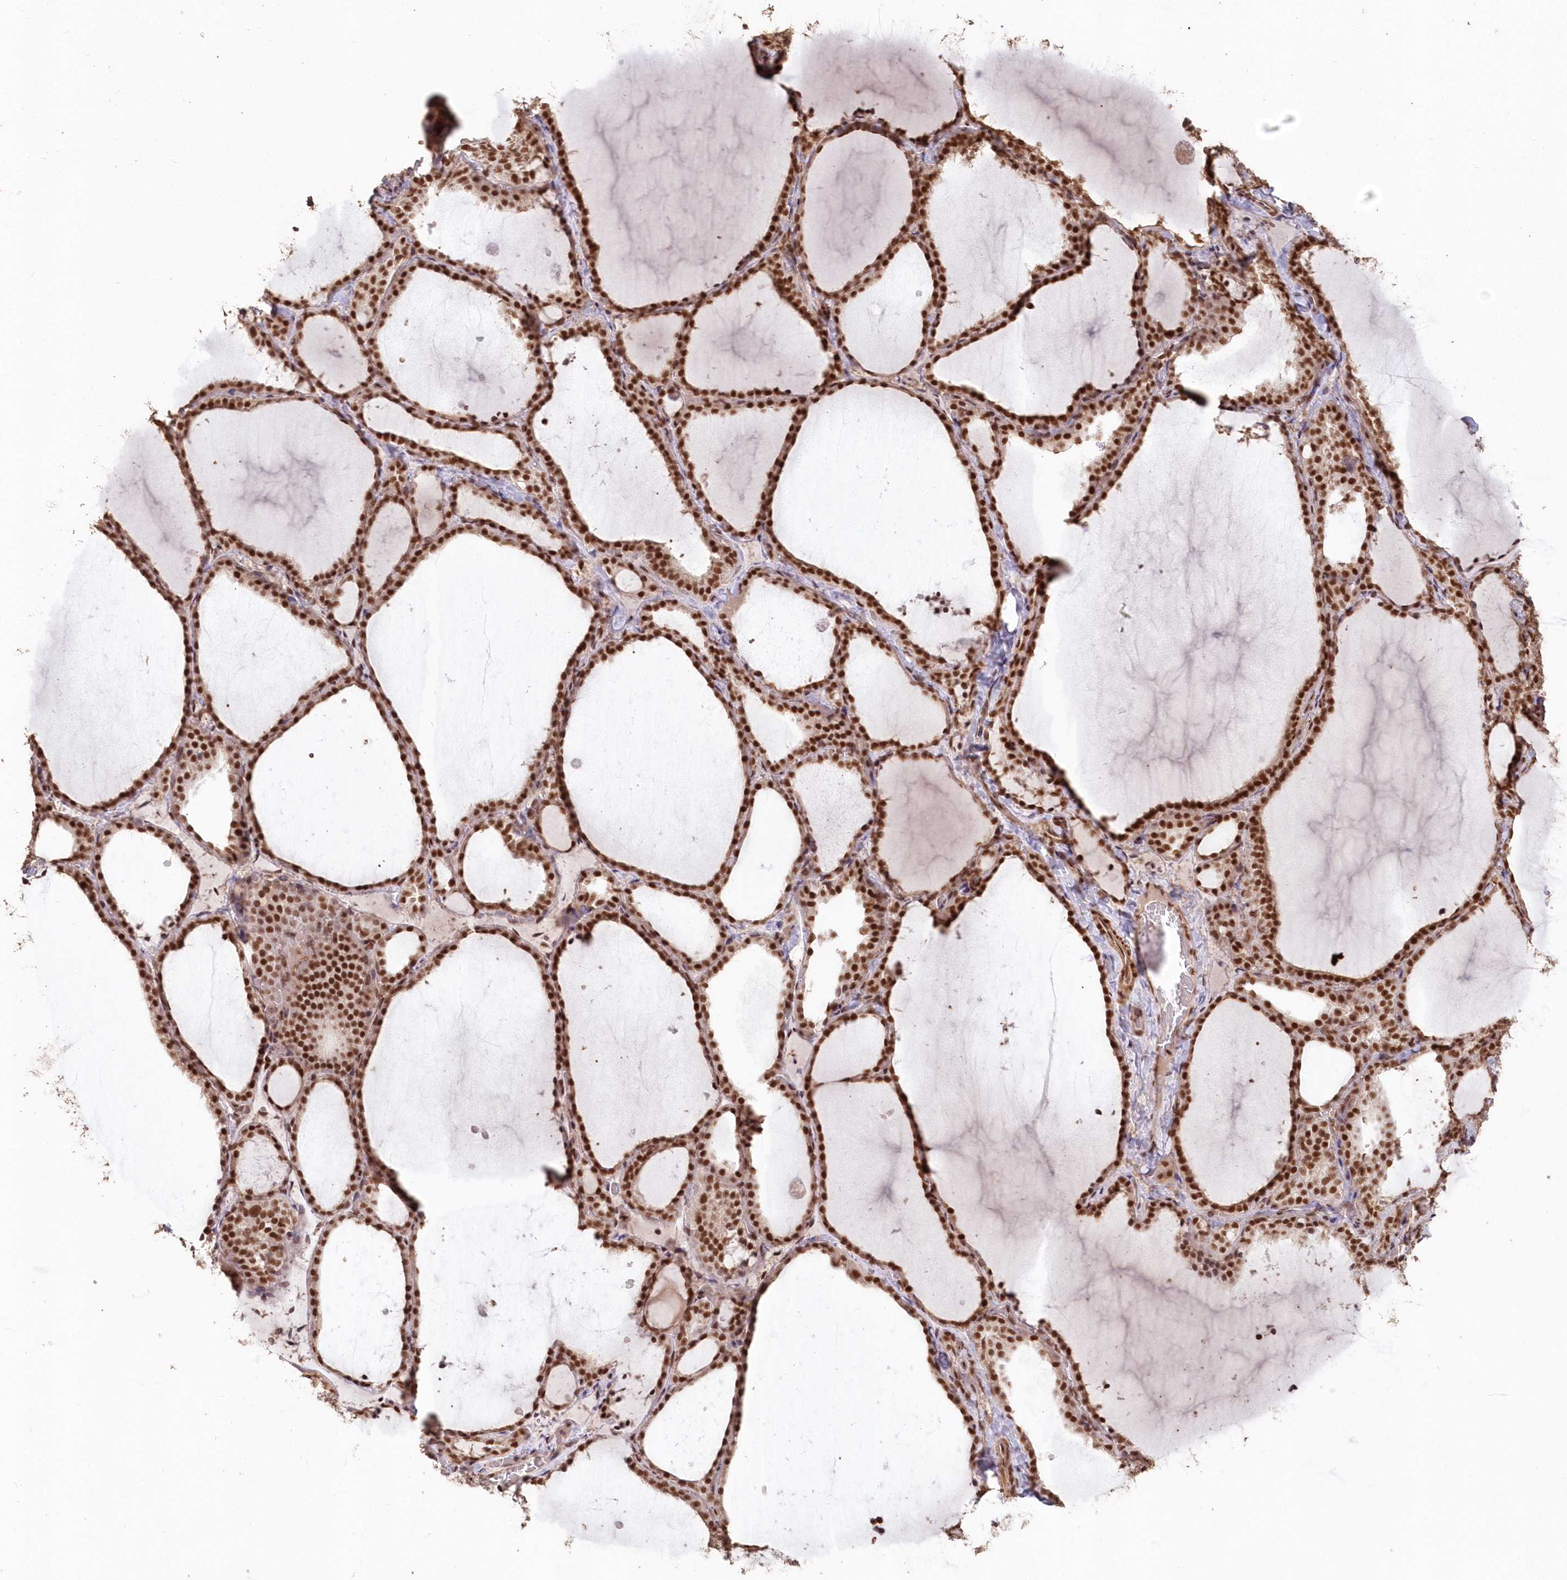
{"staining": {"intensity": "strong", "quantity": ">75%", "location": "nuclear"}, "tissue": "thyroid gland", "cell_type": "Glandular cells", "image_type": "normal", "snomed": [{"axis": "morphology", "description": "Normal tissue, NOS"}, {"axis": "topography", "description": "Thyroid gland"}], "caption": "Immunohistochemical staining of benign thyroid gland shows strong nuclear protein expression in approximately >75% of glandular cells.", "gene": "PDS5A", "patient": {"sex": "female", "age": 22}}